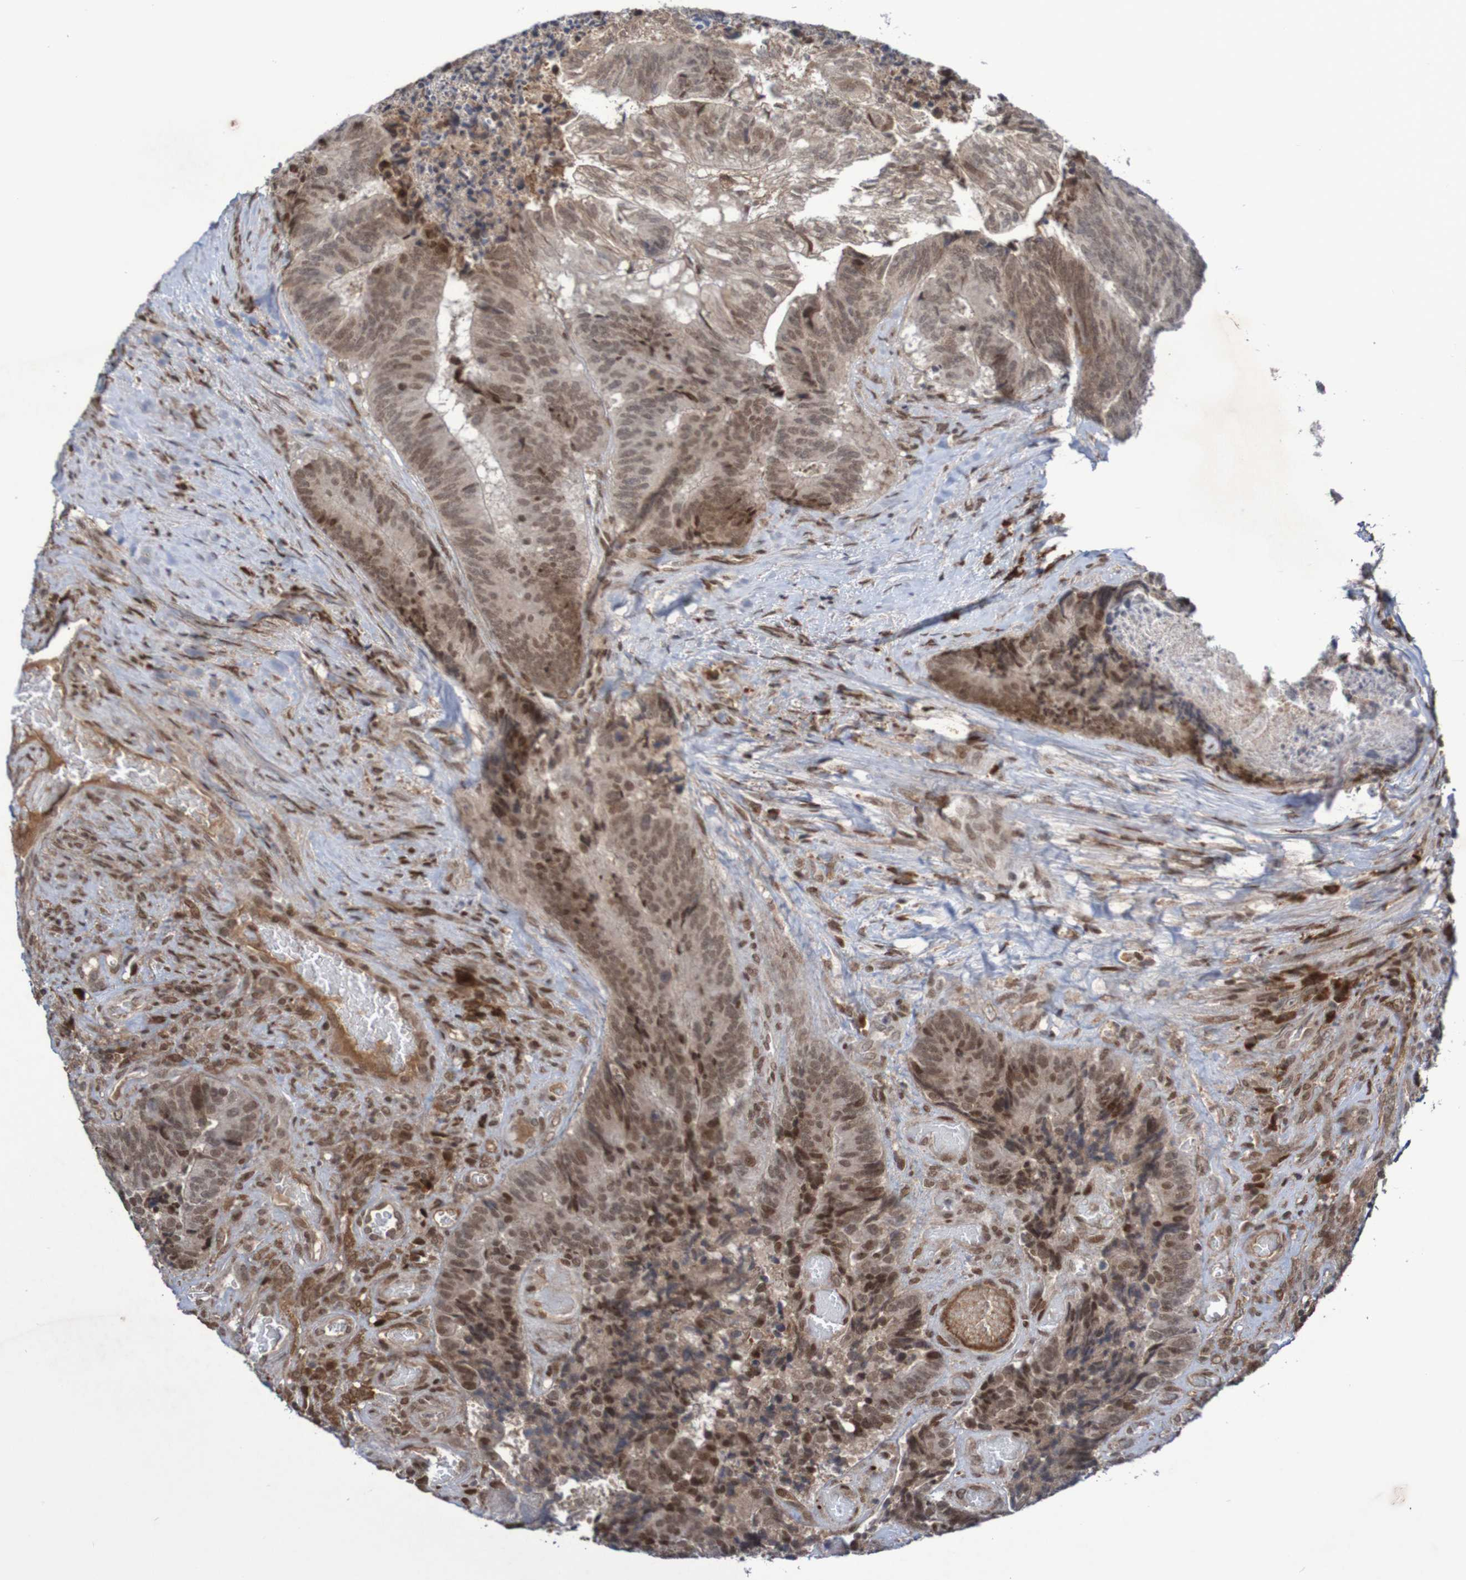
{"staining": {"intensity": "moderate", "quantity": "25%-75%", "location": "cytoplasmic/membranous,nuclear"}, "tissue": "colorectal cancer", "cell_type": "Tumor cells", "image_type": "cancer", "snomed": [{"axis": "morphology", "description": "Adenocarcinoma, NOS"}, {"axis": "topography", "description": "Rectum"}], "caption": "There is medium levels of moderate cytoplasmic/membranous and nuclear positivity in tumor cells of colorectal cancer (adenocarcinoma), as demonstrated by immunohistochemical staining (brown color).", "gene": "ITLN1", "patient": {"sex": "male", "age": 72}}